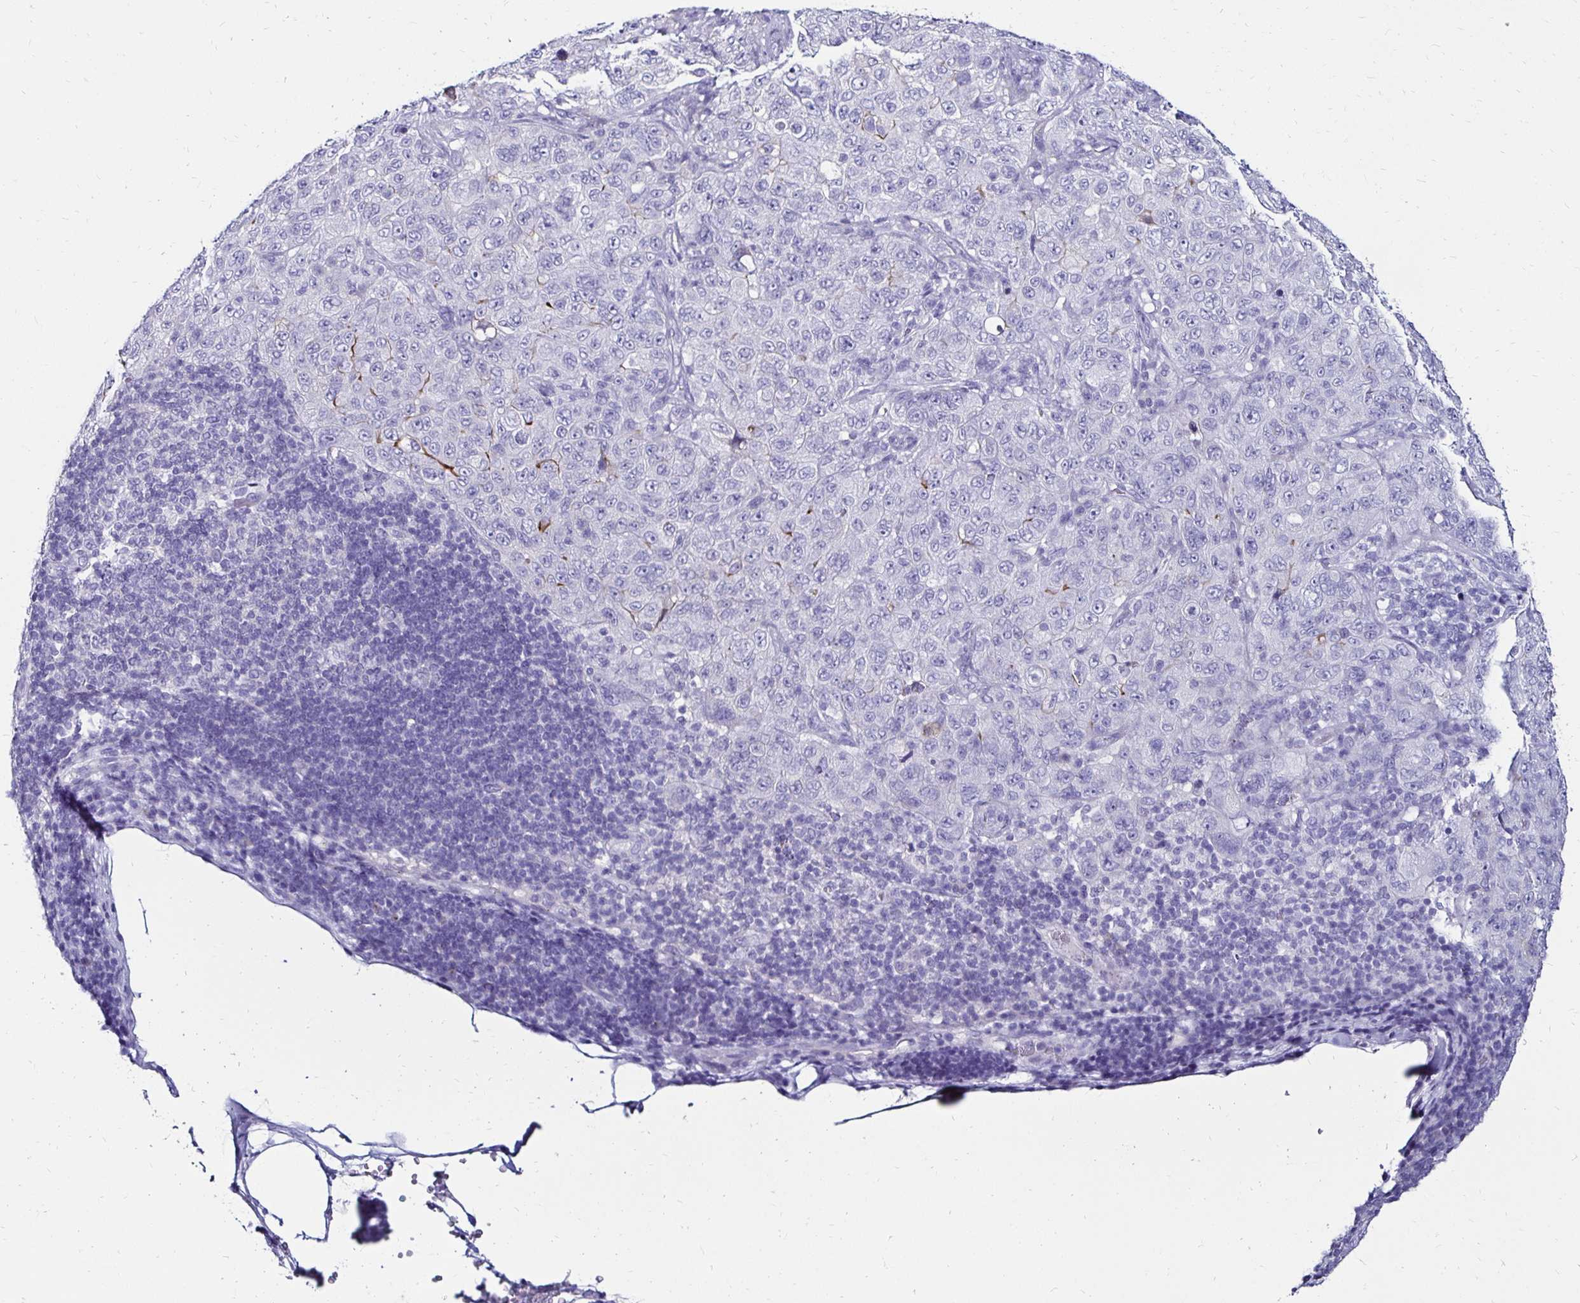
{"staining": {"intensity": "negative", "quantity": "none", "location": "none"}, "tissue": "pancreatic cancer", "cell_type": "Tumor cells", "image_type": "cancer", "snomed": [{"axis": "morphology", "description": "Adenocarcinoma, NOS"}, {"axis": "topography", "description": "Pancreas"}], "caption": "Immunohistochemistry micrograph of neoplastic tissue: pancreatic adenocarcinoma stained with DAB displays no significant protein staining in tumor cells.", "gene": "KCNT1", "patient": {"sex": "male", "age": 68}}